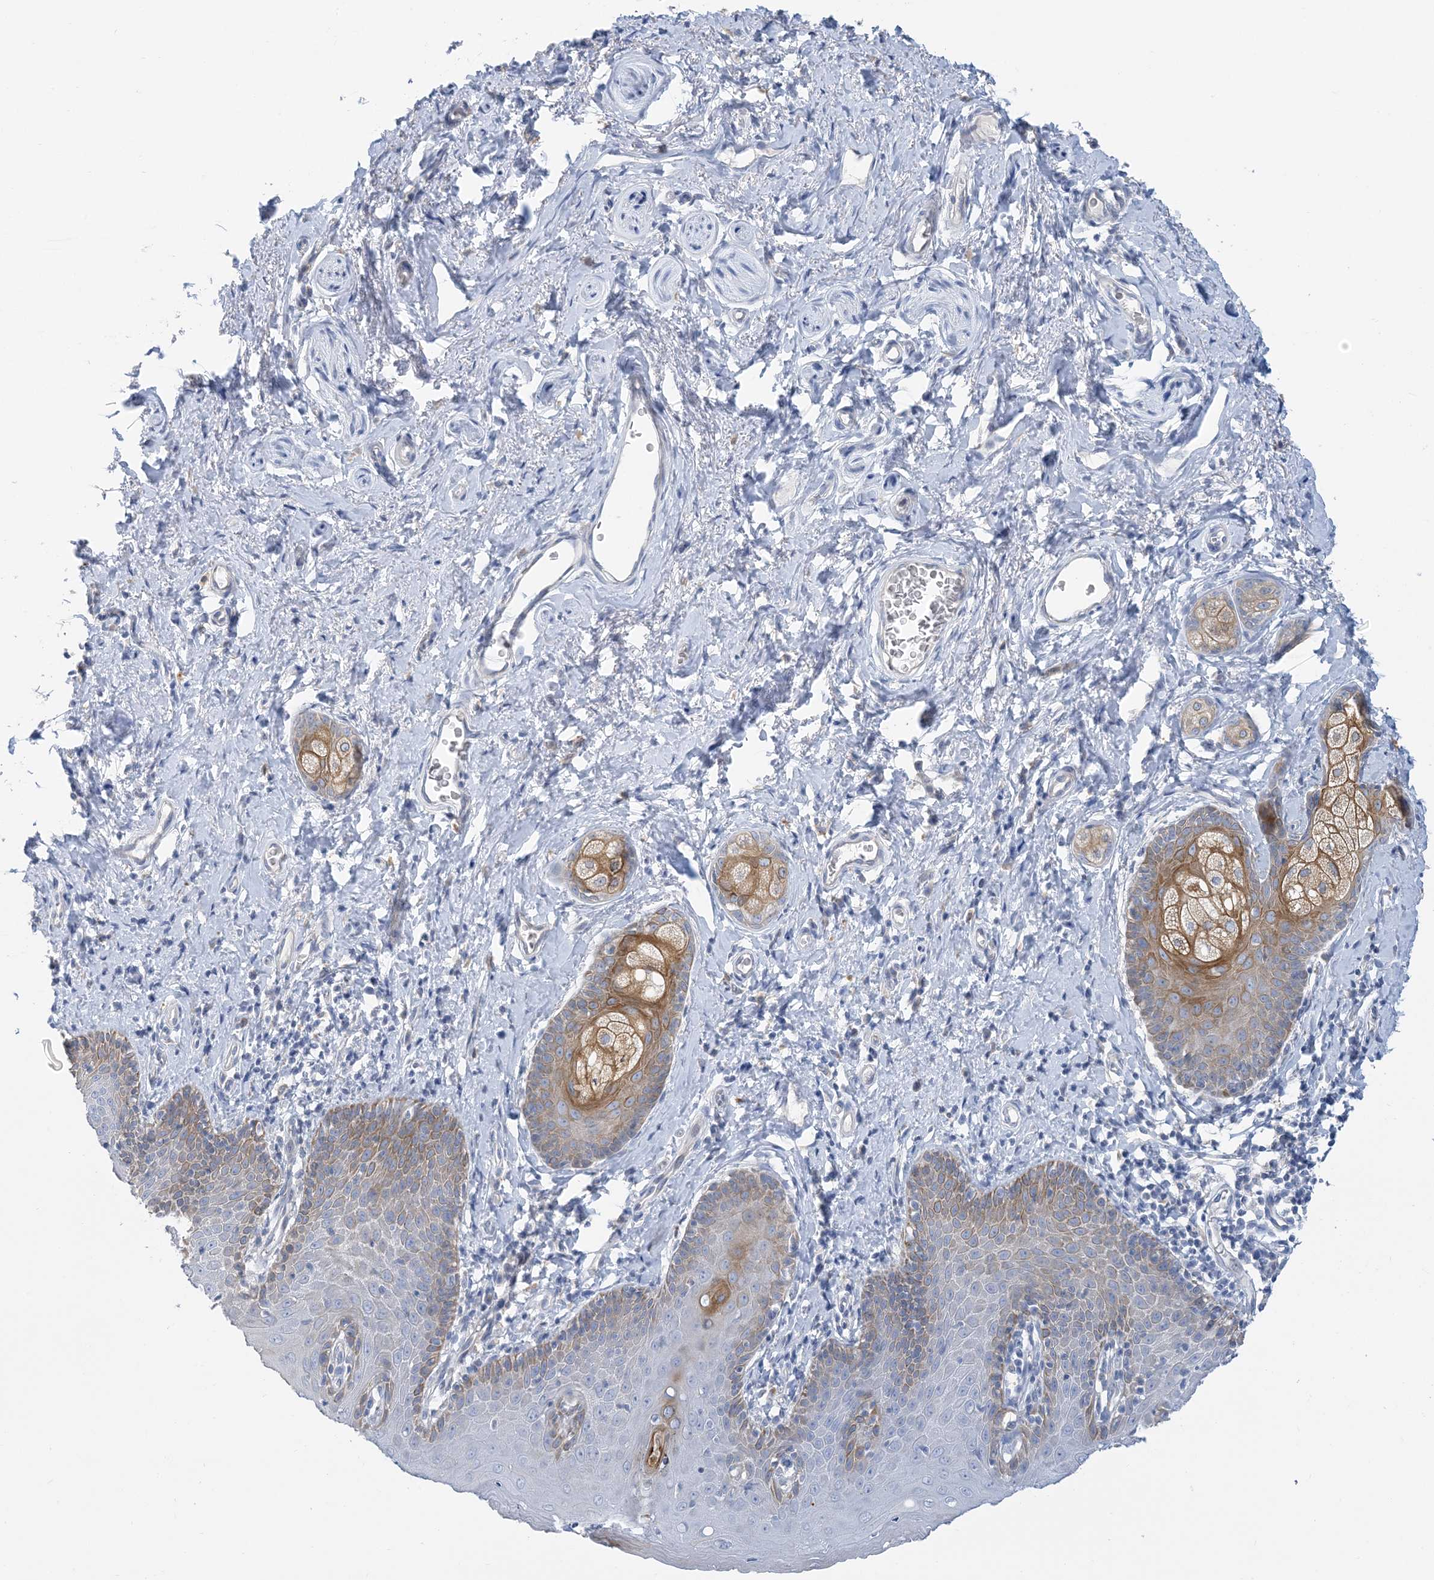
{"staining": {"intensity": "strong", "quantity": "25%-75%", "location": "cytoplasmic/membranous"}, "tissue": "skin", "cell_type": "Epidermal cells", "image_type": "normal", "snomed": [{"axis": "morphology", "description": "Normal tissue, NOS"}, {"axis": "topography", "description": "Vulva"}], "caption": "Normal skin reveals strong cytoplasmic/membranous expression in about 25%-75% of epidermal cells, visualized by immunohistochemistry.", "gene": "ZCCHC12", "patient": {"sex": "female", "age": 66}}